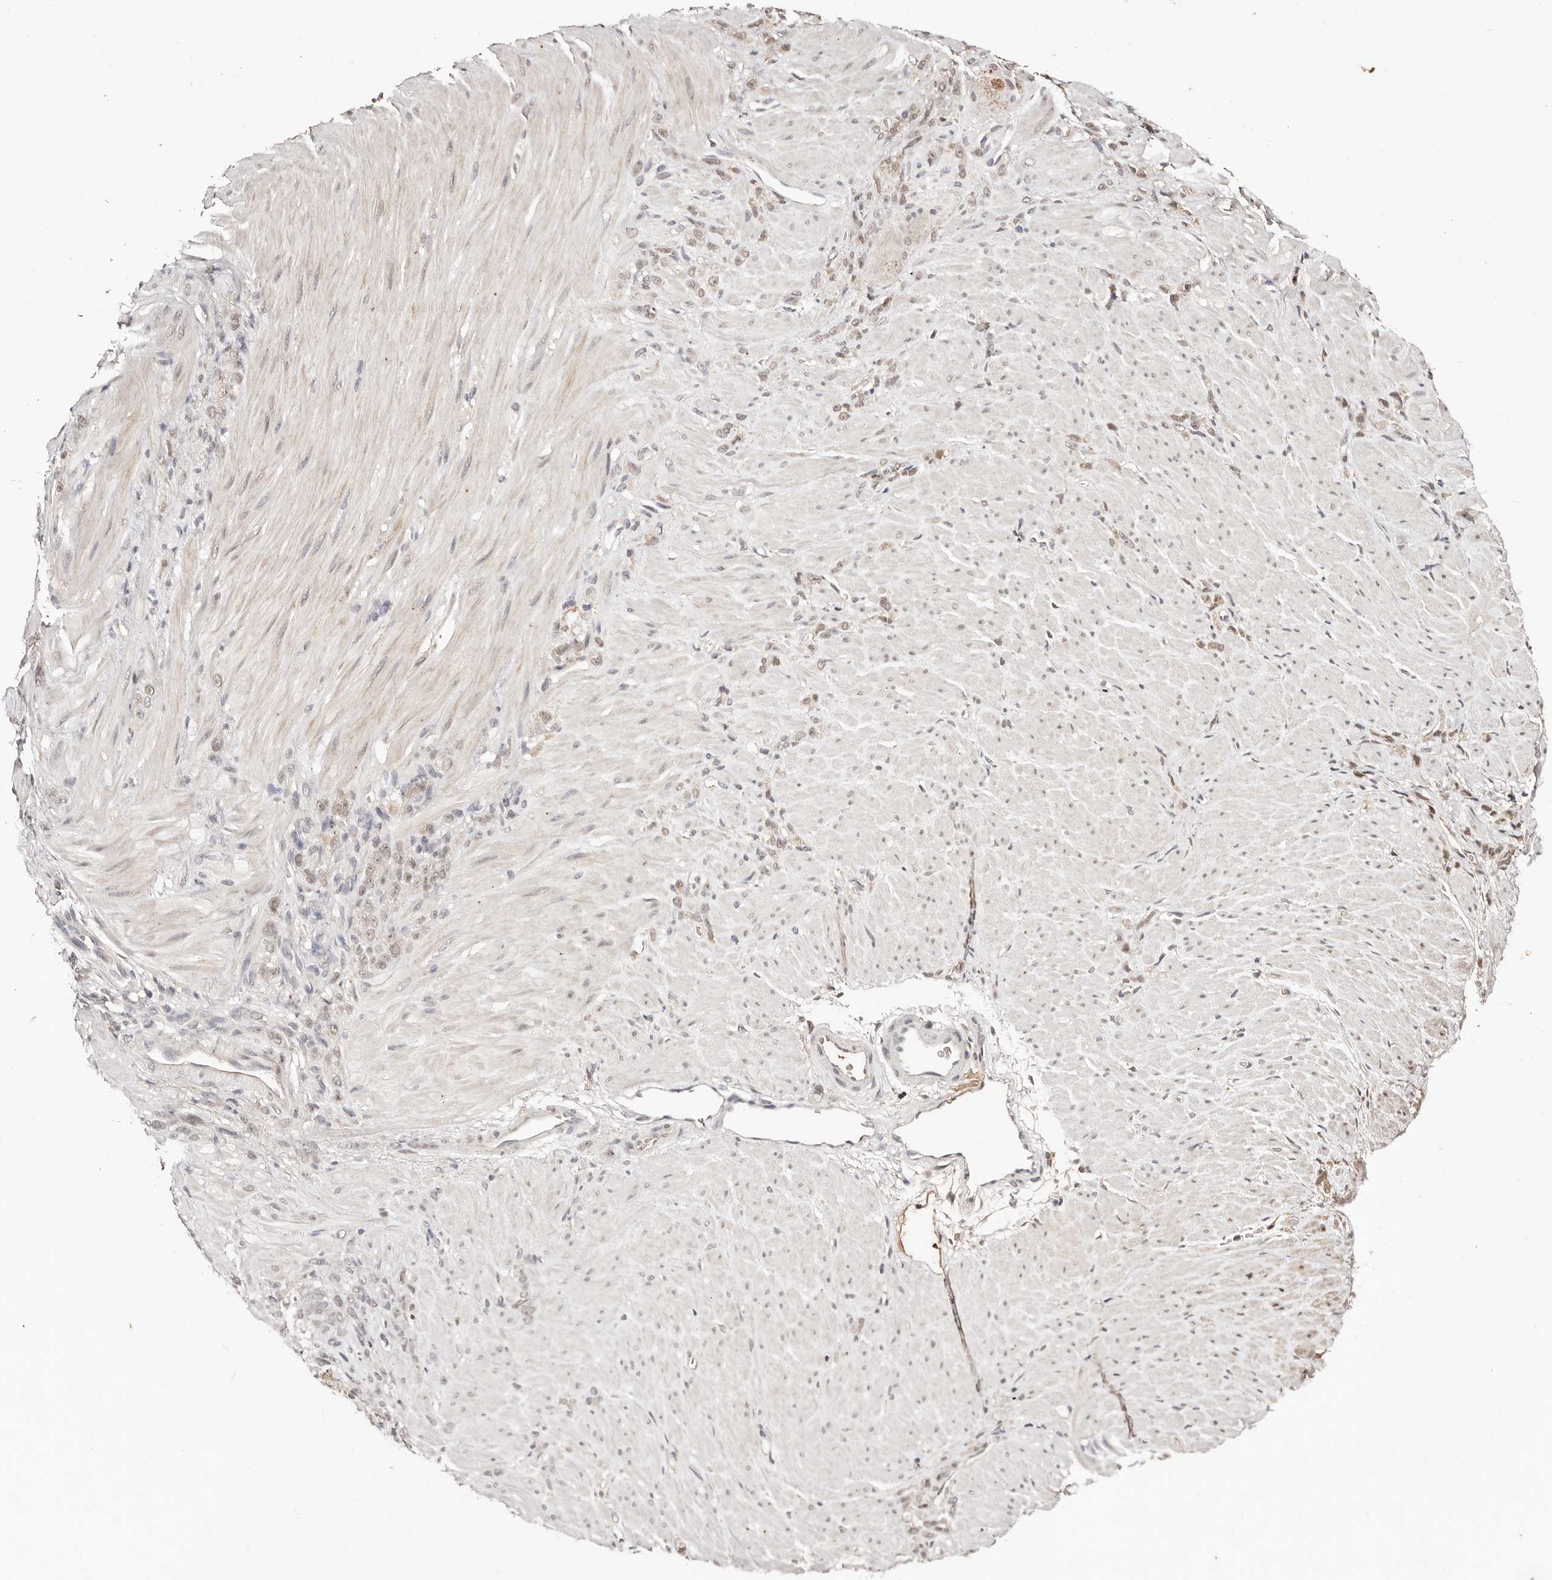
{"staining": {"intensity": "weak", "quantity": "25%-75%", "location": "nuclear"}, "tissue": "stomach cancer", "cell_type": "Tumor cells", "image_type": "cancer", "snomed": [{"axis": "morphology", "description": "Normal tissue, NOS"}, {"axis": "morphology", "description": "Adenocarcinoma, NOS"}, {"axis": "topography", "description": "Stomach"}], "caption": "There is low levels of weak nuclear staining in tumor cells of stomach cancer (adenocarcinoma), as demonstrated by immunohistochemical staining (brown color).", "gene": "BICRAL", "patient": {"sex": "male", "age": 82}}